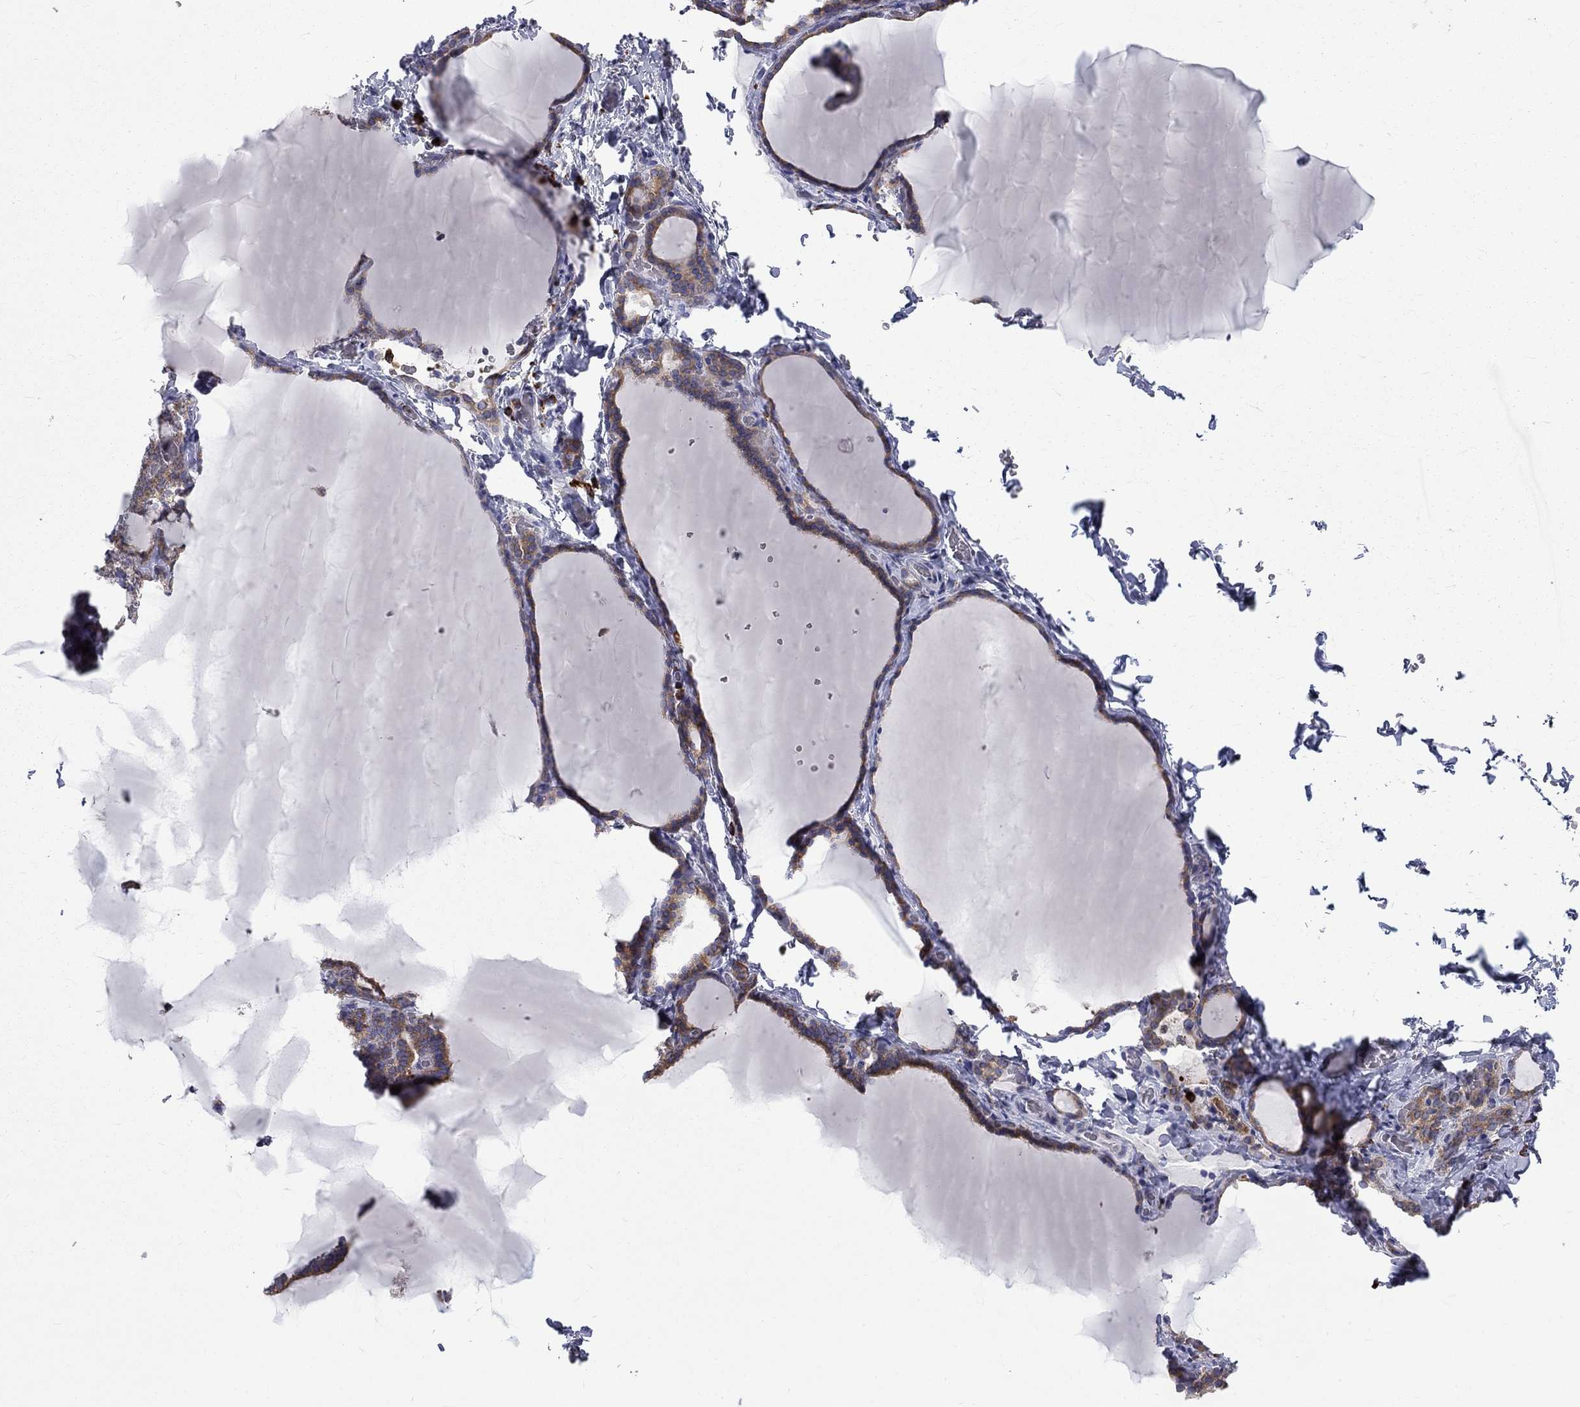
{"staining": {"intensity": "moderate", "quantity": "25%-75%", "location": "cytoplasmic/membranous"}, "tissue": "thyroid gland", "cell_type": "Glandular cells", "image_type": "normal", "snomed": [{"axis": "morphology", "description": "Normal tissue, NOS"}, {"axis": "morphology", "description": "Hyperplasia, NOS"}, {"axis": "topography", "description": "Thyroid gland"}], "caption": "The histopathology image reveals immunohistochemical staining of normal thyroid gland. There is moderate cytoplasmic/membranous expression is seen in about 25%-75% of glandular cells. The protein of interest is stained brown, and the nuclei are stained in blue (DAB IHC with brightfield microscopy, high magnification).", "gene": "PABPC4", "patient": {"sex": "female", "age": 27}}